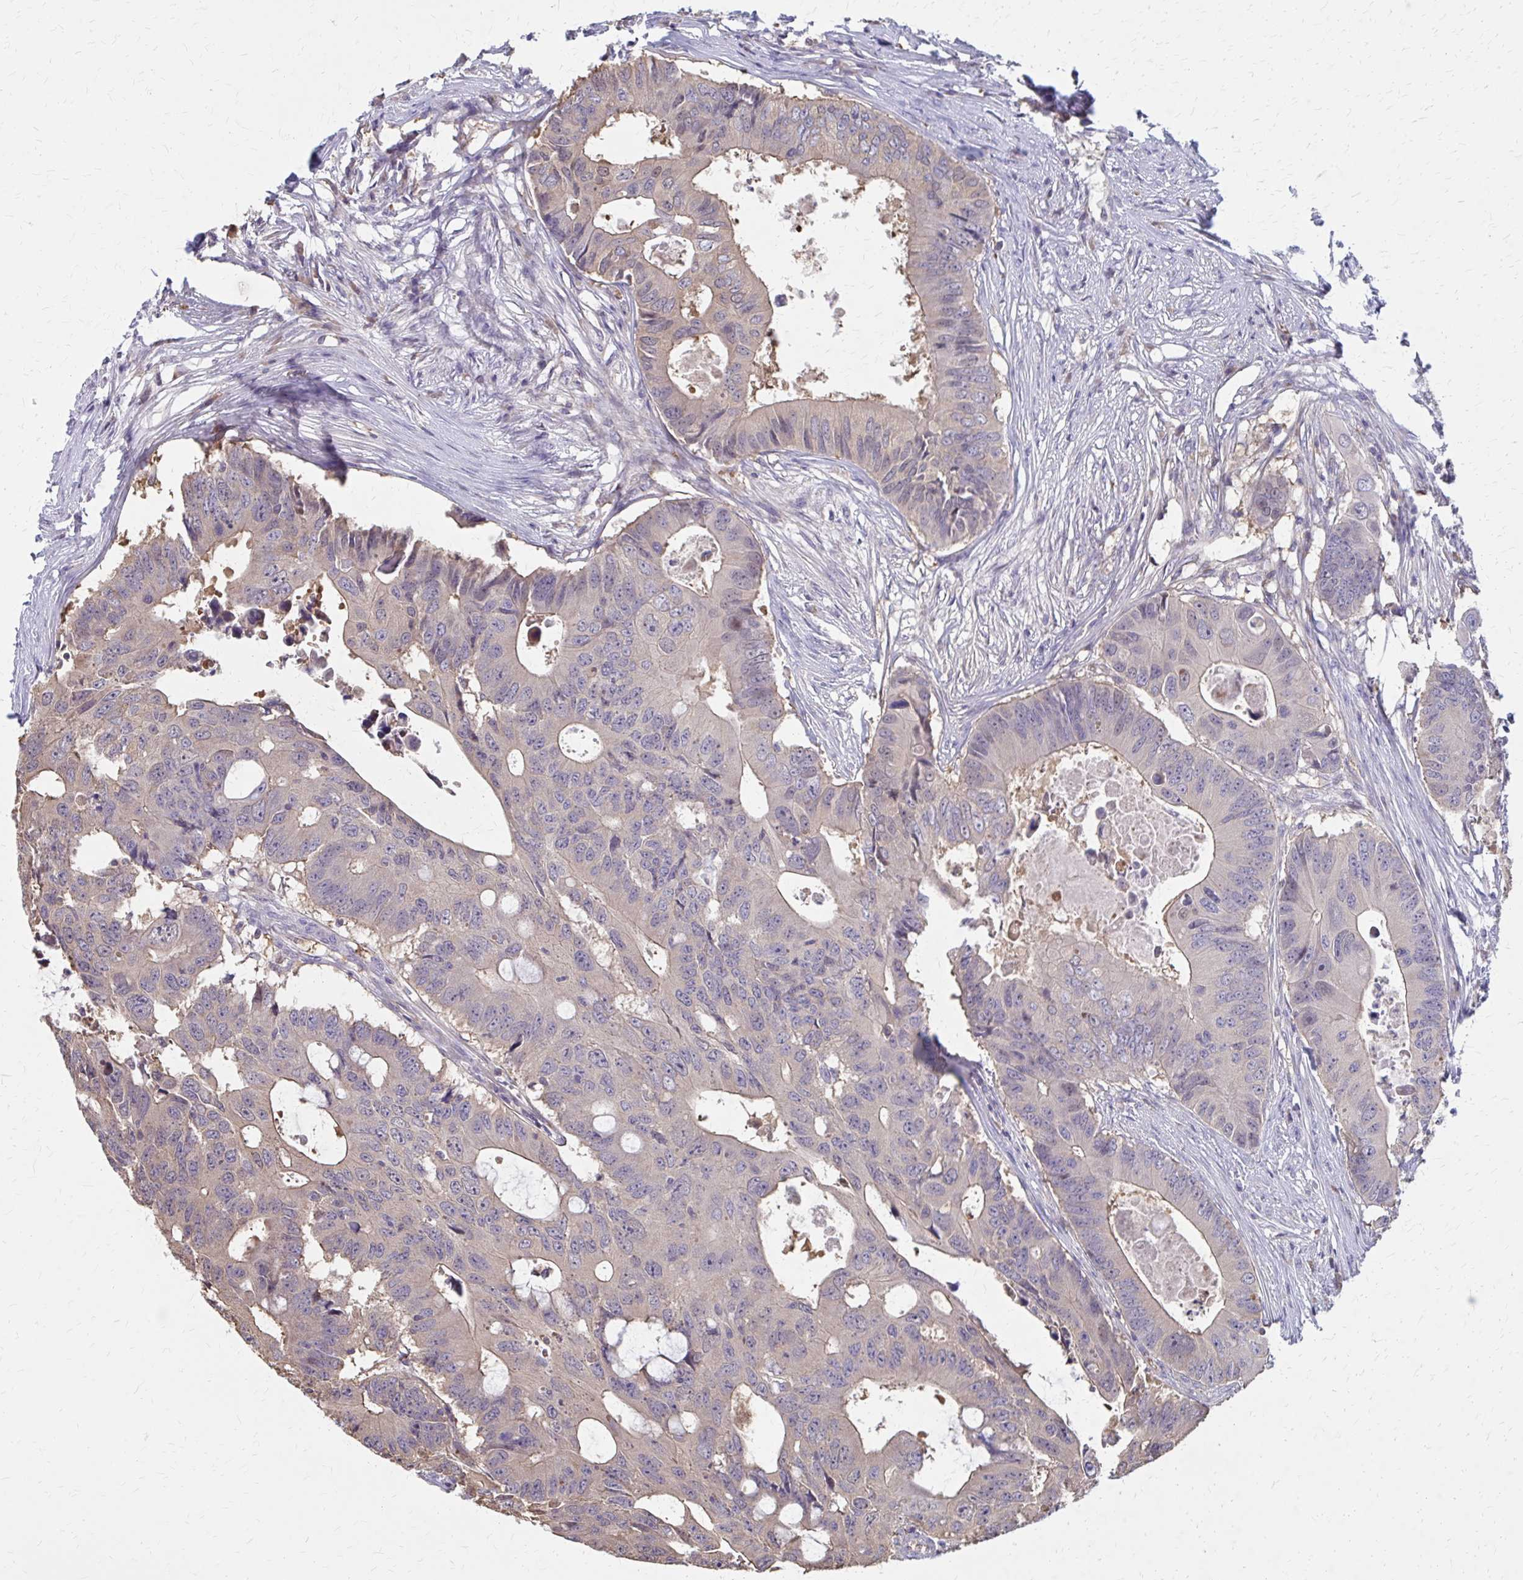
{"staining": {"intensity": "weak", "quantity": "<25%", "location": "cytoplasmic/membranous"}, "tissue": "colorectal cancer", "cell_type": "Tumor cells", "image_type": "cancer", "snomed": [{"axis": "morphology", "description": "Adenocarcinoma, NOS"}, {"axis": "topography", "description": "Colon"}], "caption": "Human adenocarcinoma (colorectal) stained for a protein using immunohistochemistry demonstrates no positivity in tumor cells.", "gene": "IFI44L", "patient": {"sex": "male", "age": 71}}